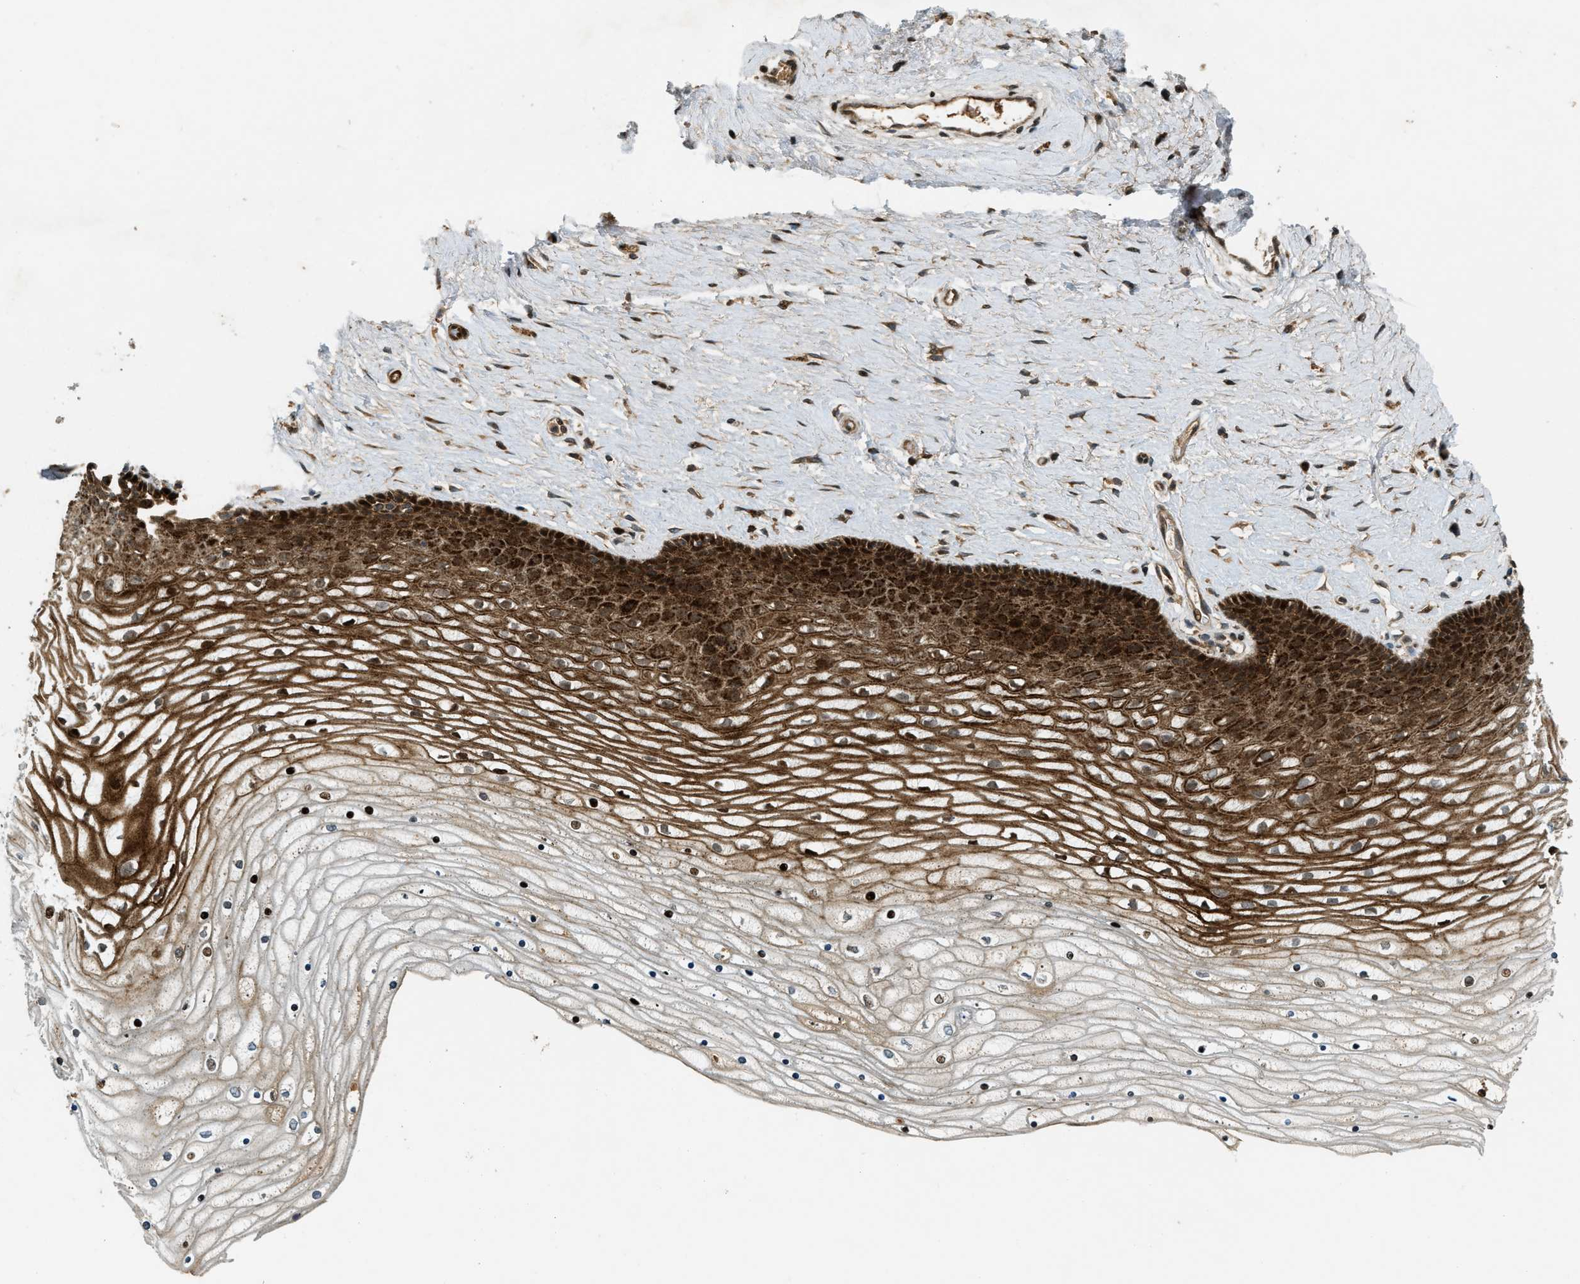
{"staining": {"intensity": "strong", "quantity": ">75%", "location": "cytoplasmic/membranous,nuclear"}, "tissue": "cervix", "cell_type": "Glandular cells", "image_type": "normal", "snomed": [{"axis": "morphology", "description": "Normal tissue, NOS"}, {"axis": "topography", "description": "Cervix"}], "caption": "This image displays normal cervix stained with IHC to label a protein in brown. The cytoplasmic/membranous,nuclear of glandular cells show strong positivity for the protein. Nuclei are counter-stained blue.", "gene": "TRAPPC14", "patient": {"sex": "female", "age": 39}}